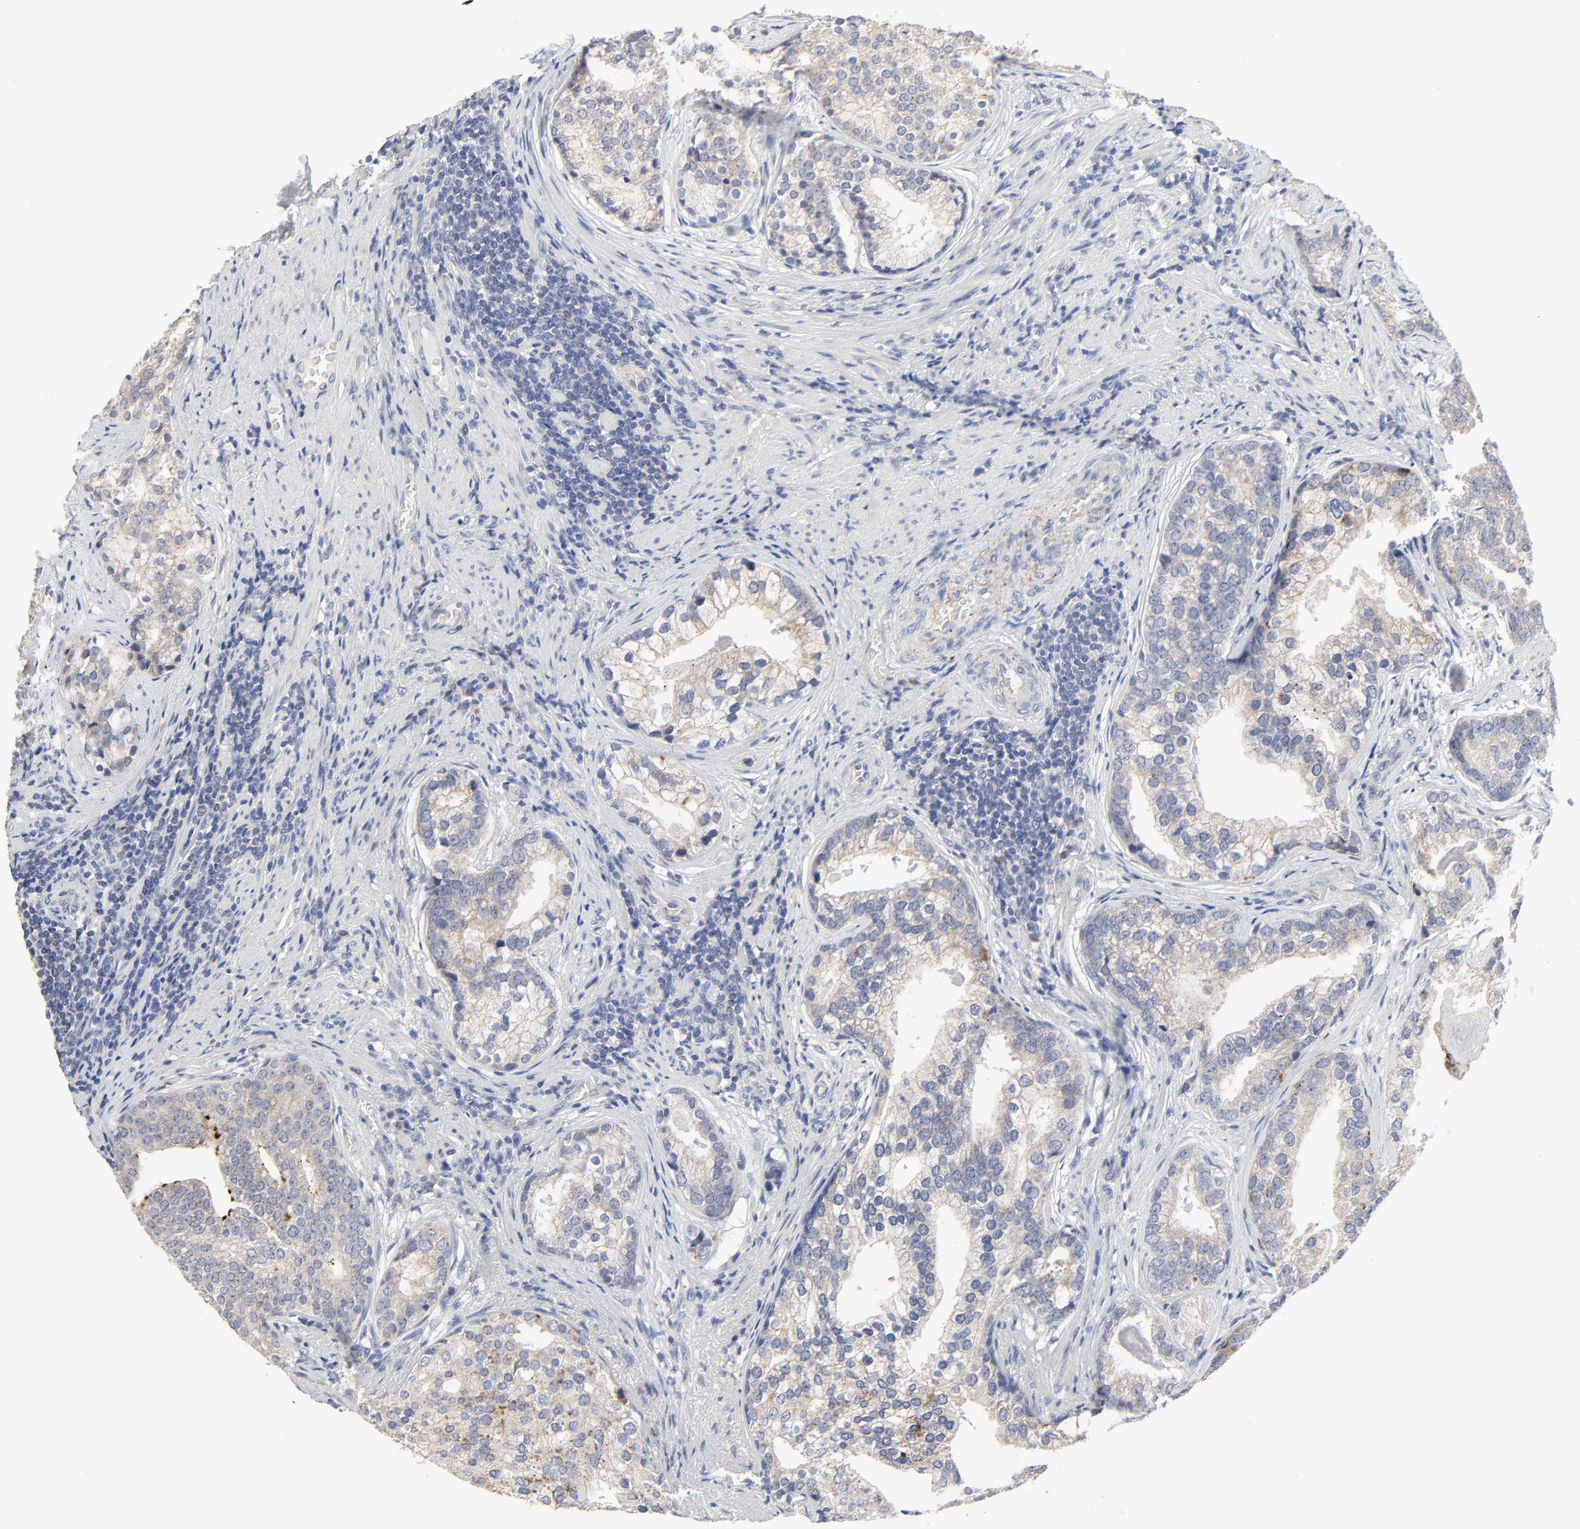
{"staining": {"intensity": "weak", "quantity": ">75%", "location": "cytoplasmic/membranous"}, "tissue": "prostate cancer", "cell_type": "Tumor cells", "image_type": "cancer", "snomed": [{"axis": "morphology", "description": "Adenocarcinoma, Low grade"}, {"axis": "topography", "description": "Prostate"}], "caption": "Immunohistochemical staining of prostate cancer (adenocarcinoma (low-grade)) exhibits low levels of weak cytoplasmic/membranous protein expression in about >75% of tumor cells.", "gene": "DHRSX", "patient": {"sex": "male", "age": 71}}